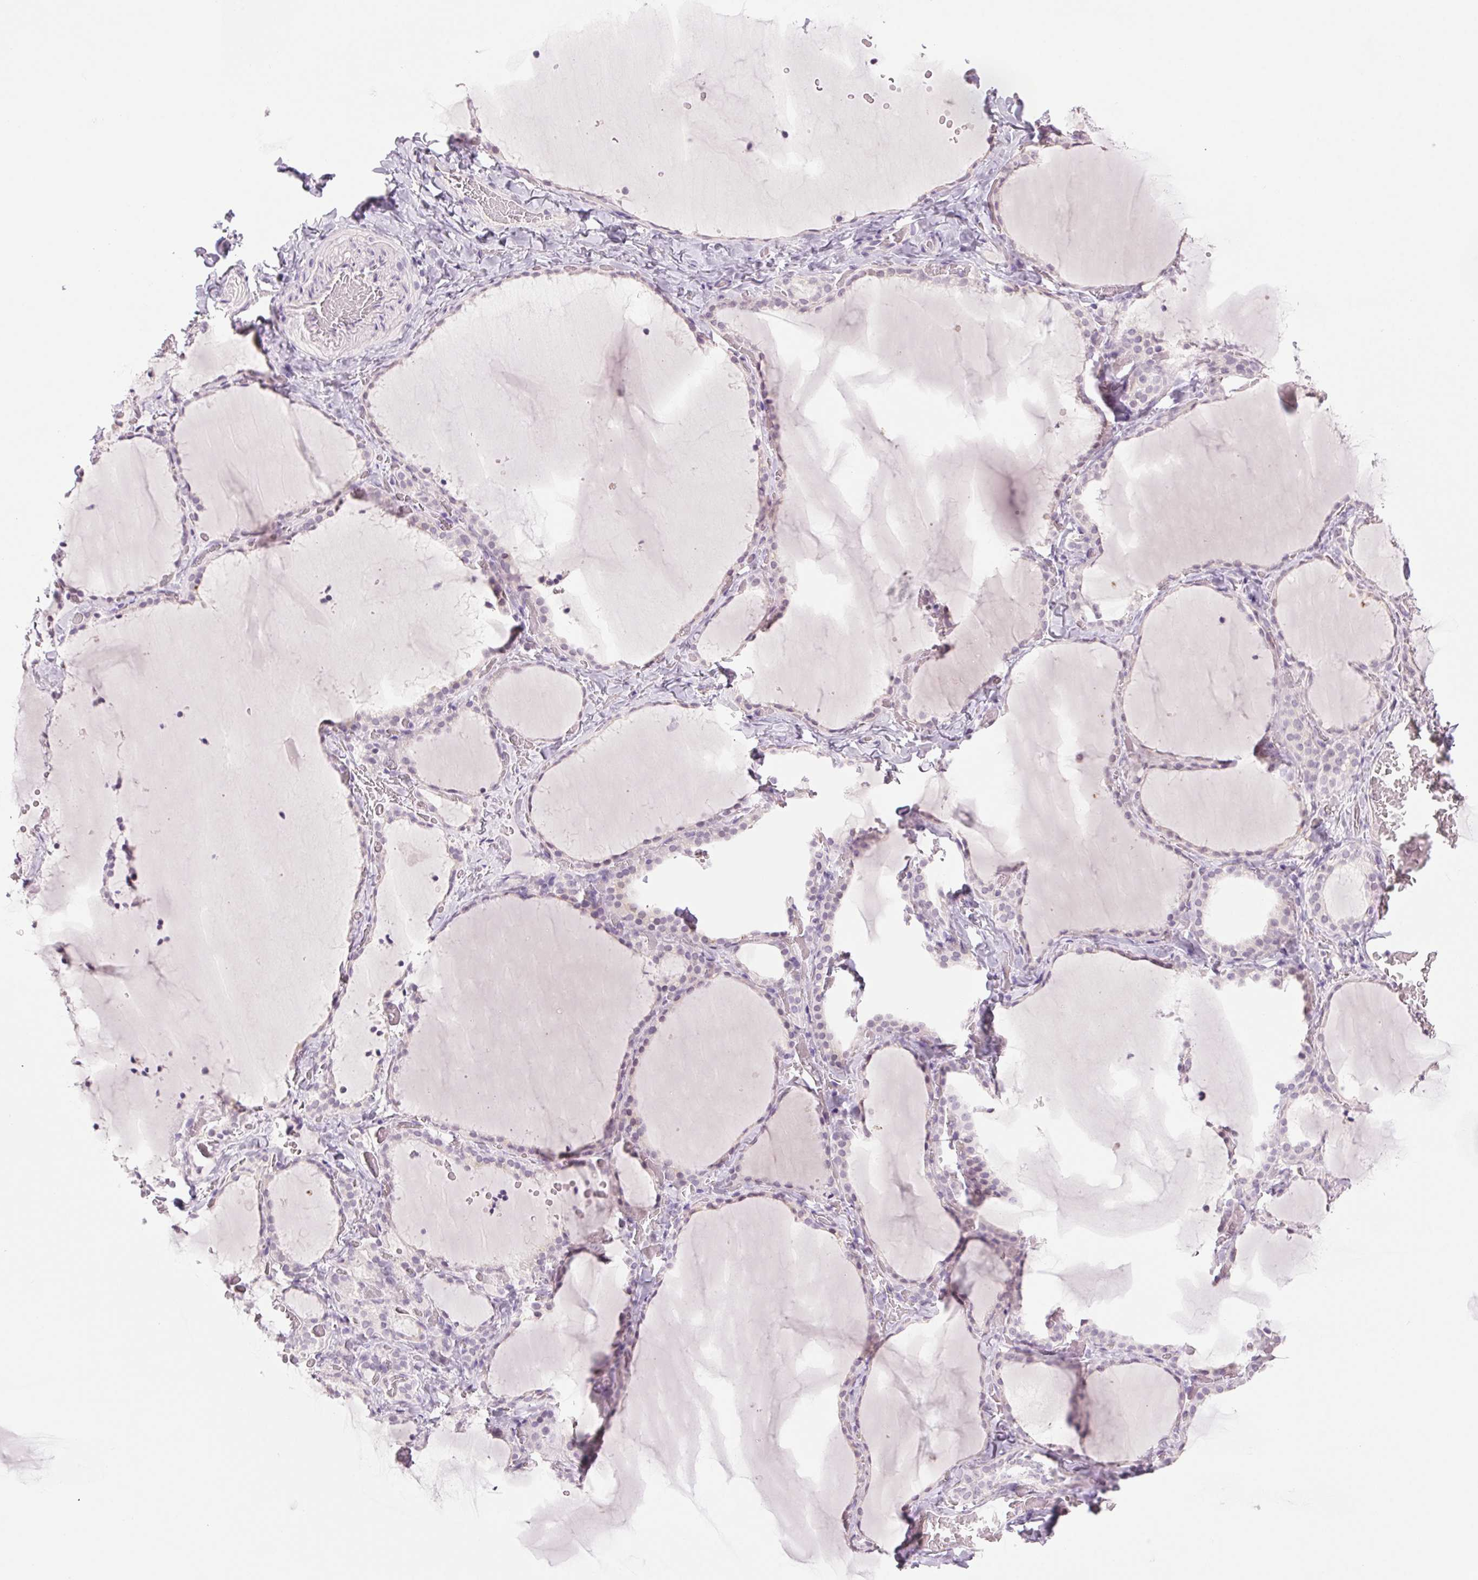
{"staining": {"intensity": "negative", "quantity": "none", "location": "none"}, "tissue": "thyroid gland", "cell_type": "Glandular cells", "image_type": "normal", "snomed": [{"axis": "morphology", "description": "Normal tissue, NOS"}, {"axis": "topography", "description": "Thyroid gland"}], "caption": "An immunohistochemistry photomicrograph of unremarkable thyroid gland is shown. There is no staining in glandular cells of thyroid gland. (DAB (3,3'-diaminobenzidine) IHC visualized using brightfield microscopy, high magnification).", "gene": "MPO", "patient": {"sex": "female", "age": 22}}